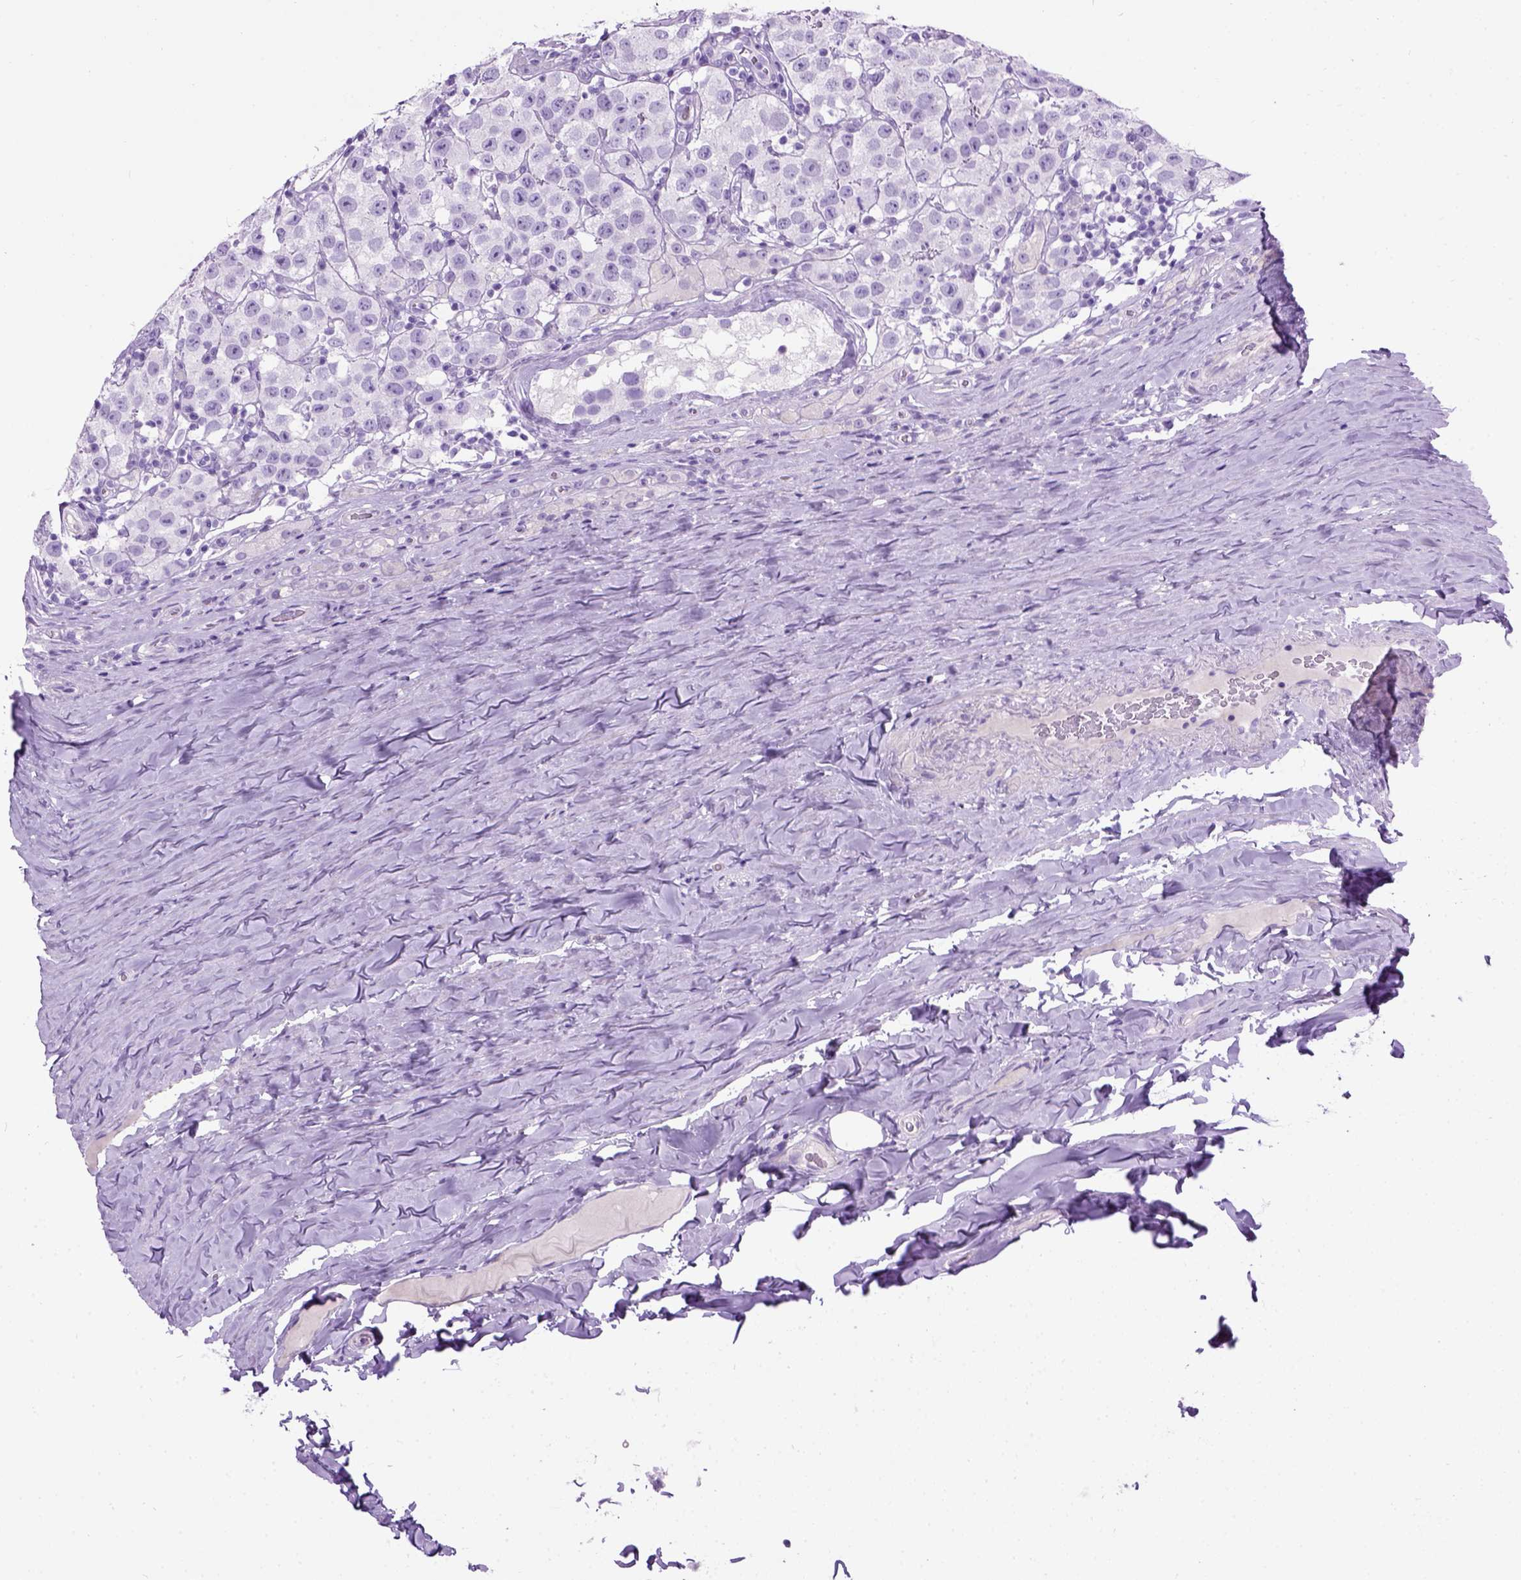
{"staining": {"intensity": "negative", "quantity": "none", "location": "none"}, "tissue": "testis cancer", "cell_type": "Tumor cells", "image_type": "cancer", "snomed": [{"axis": "morphology", "description": "Seminoma, NOS"}, {"axis": "topography", "description": "Testis"}], "caption": "Human testis cancer (seminoma) stained for a protein using IHC shows no expression in tumor cells.", "gene": "GABRB2", "patient": {"sex": "male", "age": 34}}